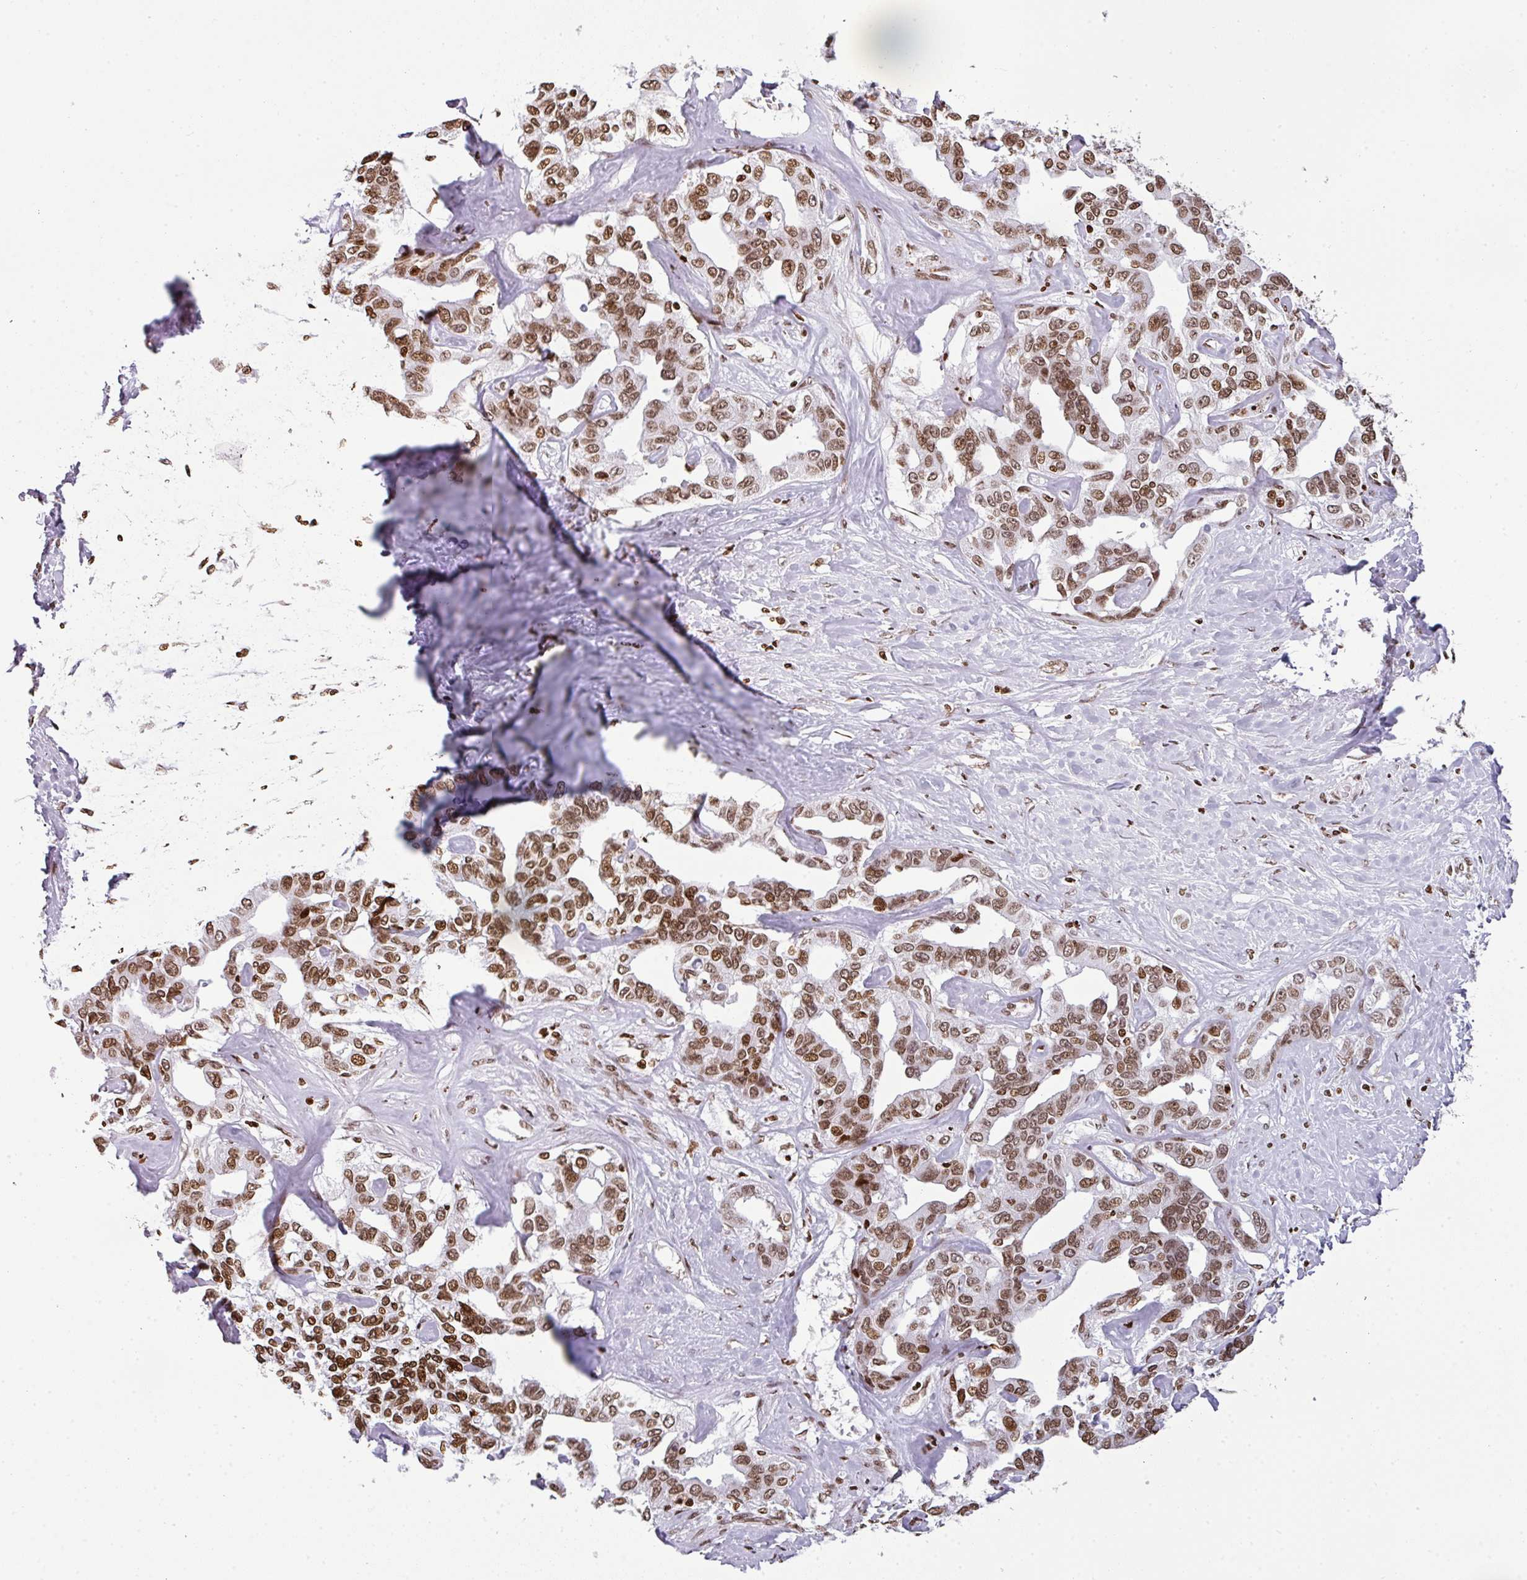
{"staining": {"intensity": "moderate", "quantity": ">75%", "location": "nuclear"}, "tissue": "liver cancer", "cell_type": "Tumor cells", "image_type": "cancer", "snomed": [{"axis": "morphology", "description": "Cholangiocarcinoma"}, {"axis": "topography", "description": "Liver"}], "caption": "Human liver cancer stained with a brown dye demonstrates moderate nuclear positive positivity in approximately >75% of tumor cells.", "gene": "RASL11A", "patient": {"sex": "male", "age": 59}}